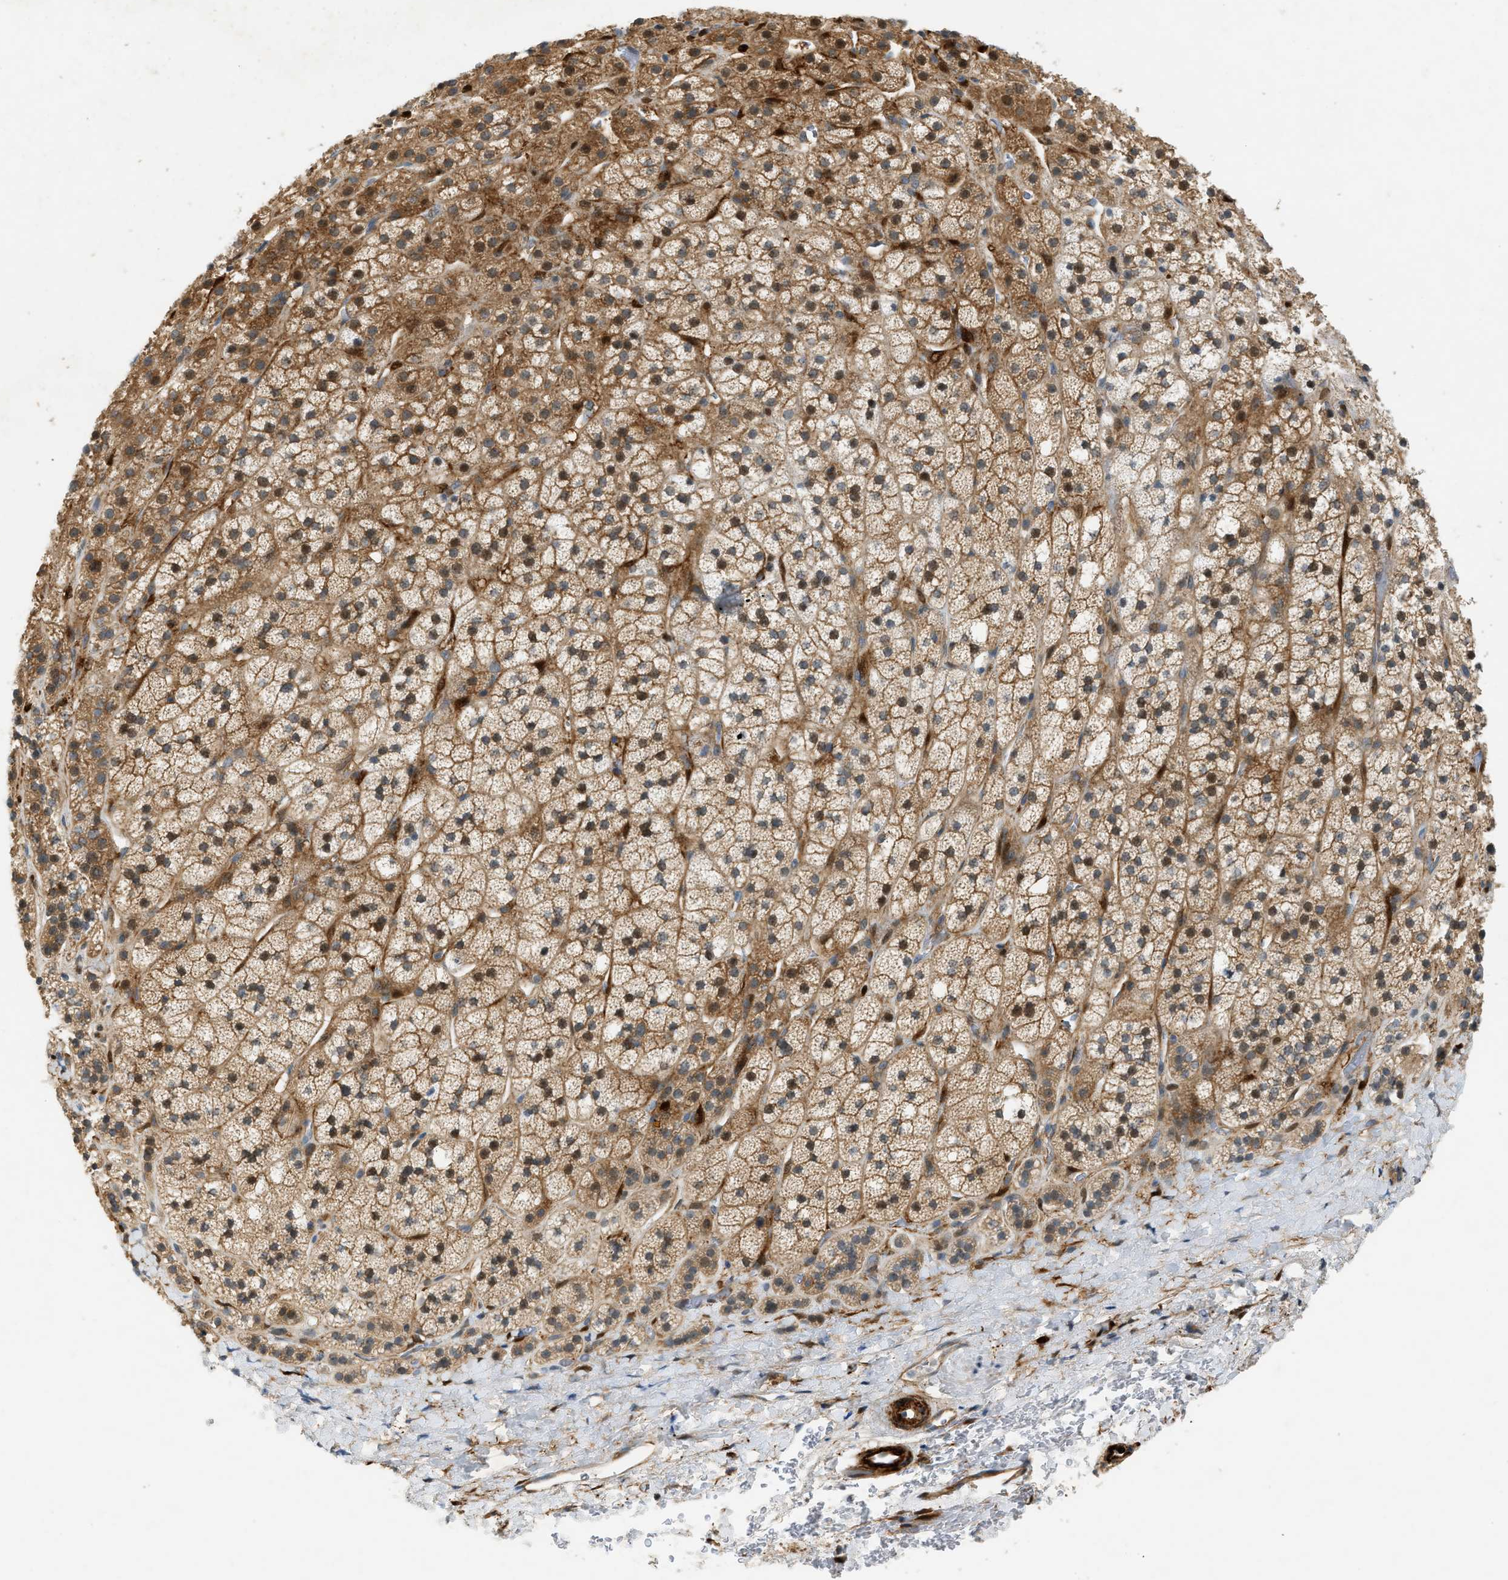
{"staining": {"intensity": "moderate", "quantity": ">75%", "location": "cytoplasmic/membranous,nuclear"}, "tissue": "adrenal gland", "cell_type": "Glandular cells", "image_type": "normal", "snomed": [{"axis": "morphology", "description": "Normal tissue, NOS"}, {"axis": "topography", "description": "Adrenal gland"}], "caption": "Immunohistochemistry histopathology image of normal adrenal gland stained for a protein (brown), which demonstrates medium levels of moderate cytoplasmic/membranous,nuclear staining in approximately >75% of glandular cells.", "gene": "PDCL3", "patient": {"sex": "male", "age": 56}}